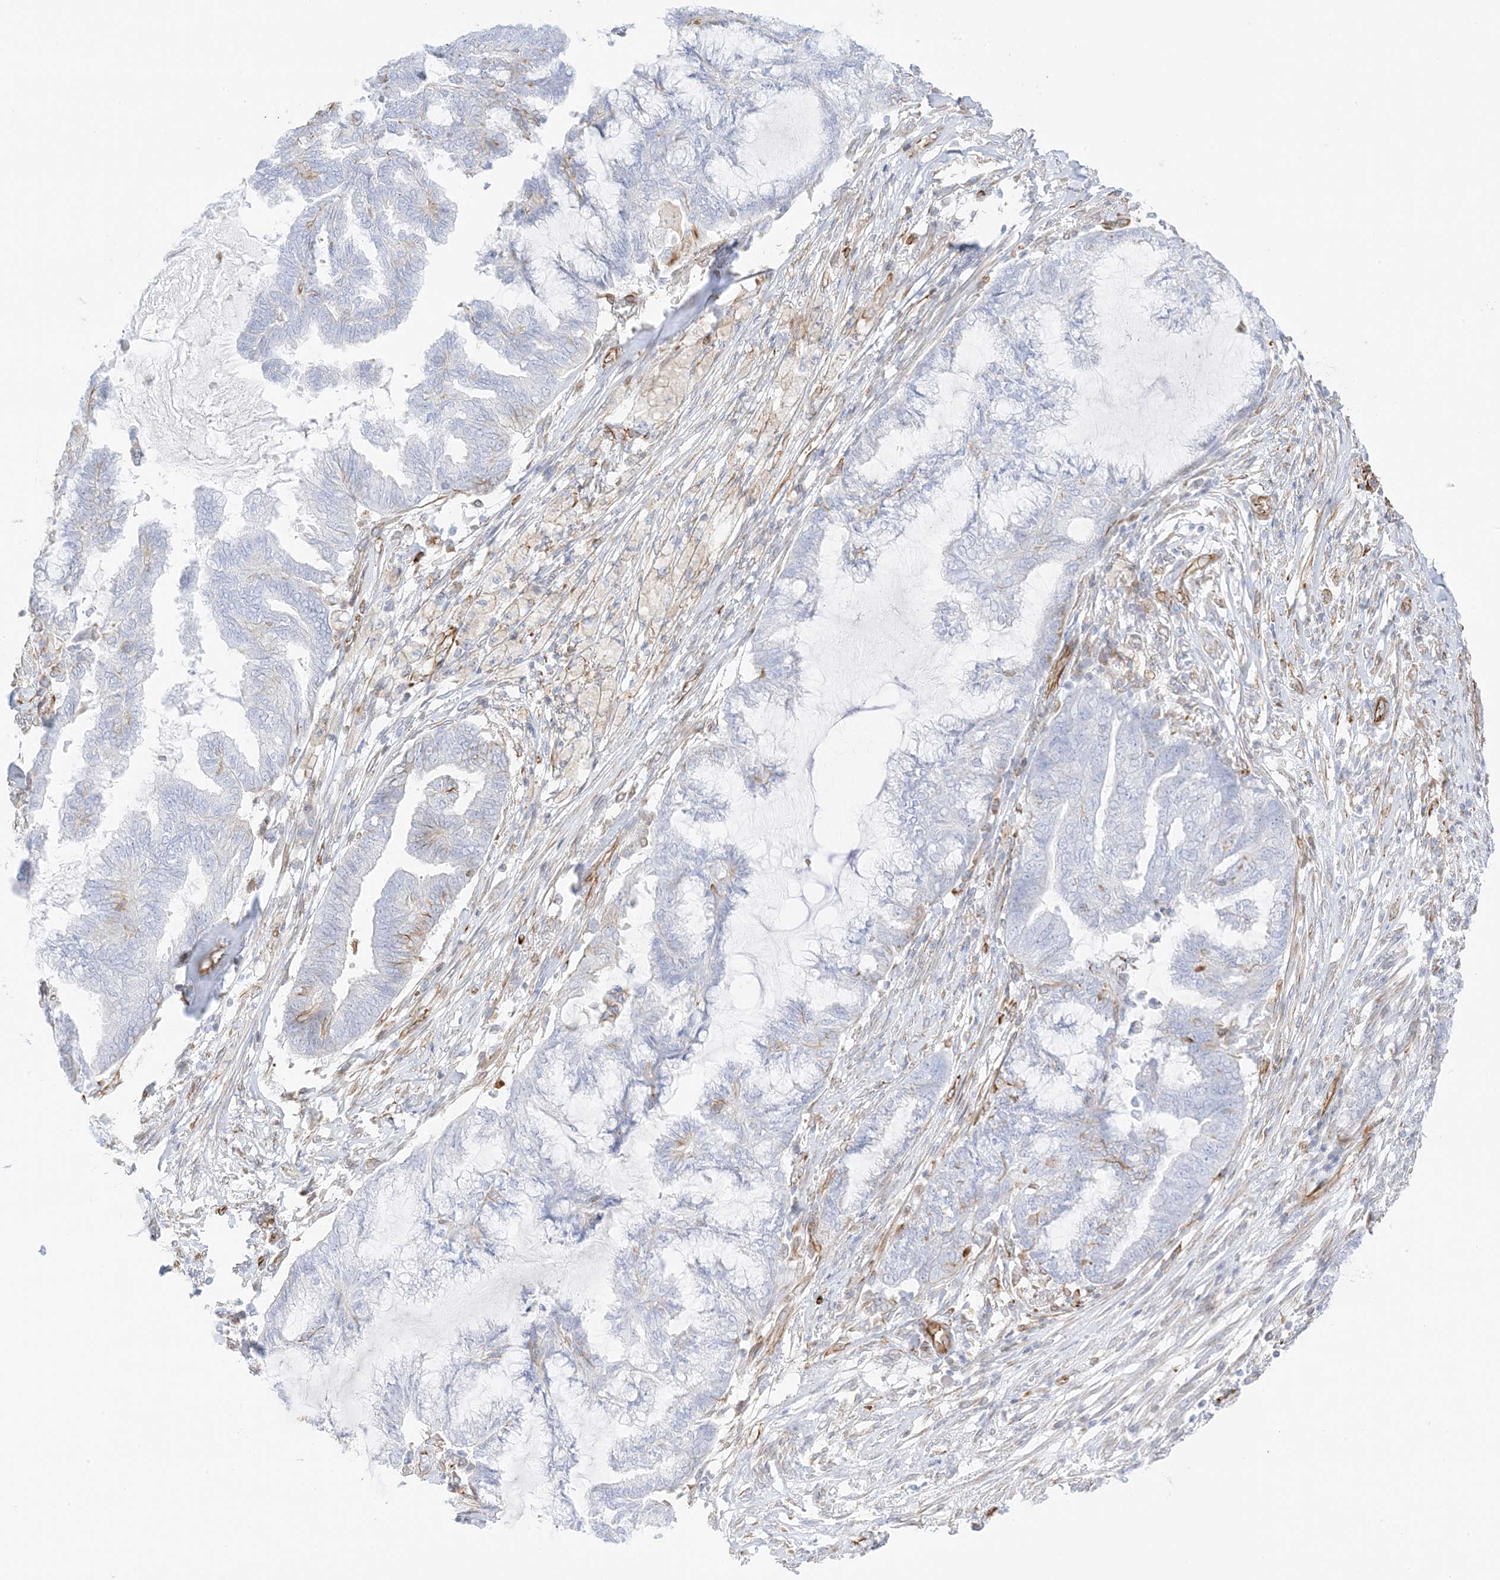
{"staining": {"intensity": "negative", "quantity": "none", "location": "none"}, "tissue": "endometrial cancer", "cell_type": "Tumor cells", "image_type": "cancer", "snomed": [{"axis": "morphology", "description": "Adenocarcinoma, NOS"}, {"axis": "topography", "description": "Endometrium"}], "caption": "The photomicrograph shows no significant expression in tumor cells of endometrial cancer. Nuclei are stained in blue.", "gene": "PID1", "patient": {"sex": "female", "age": 86}}